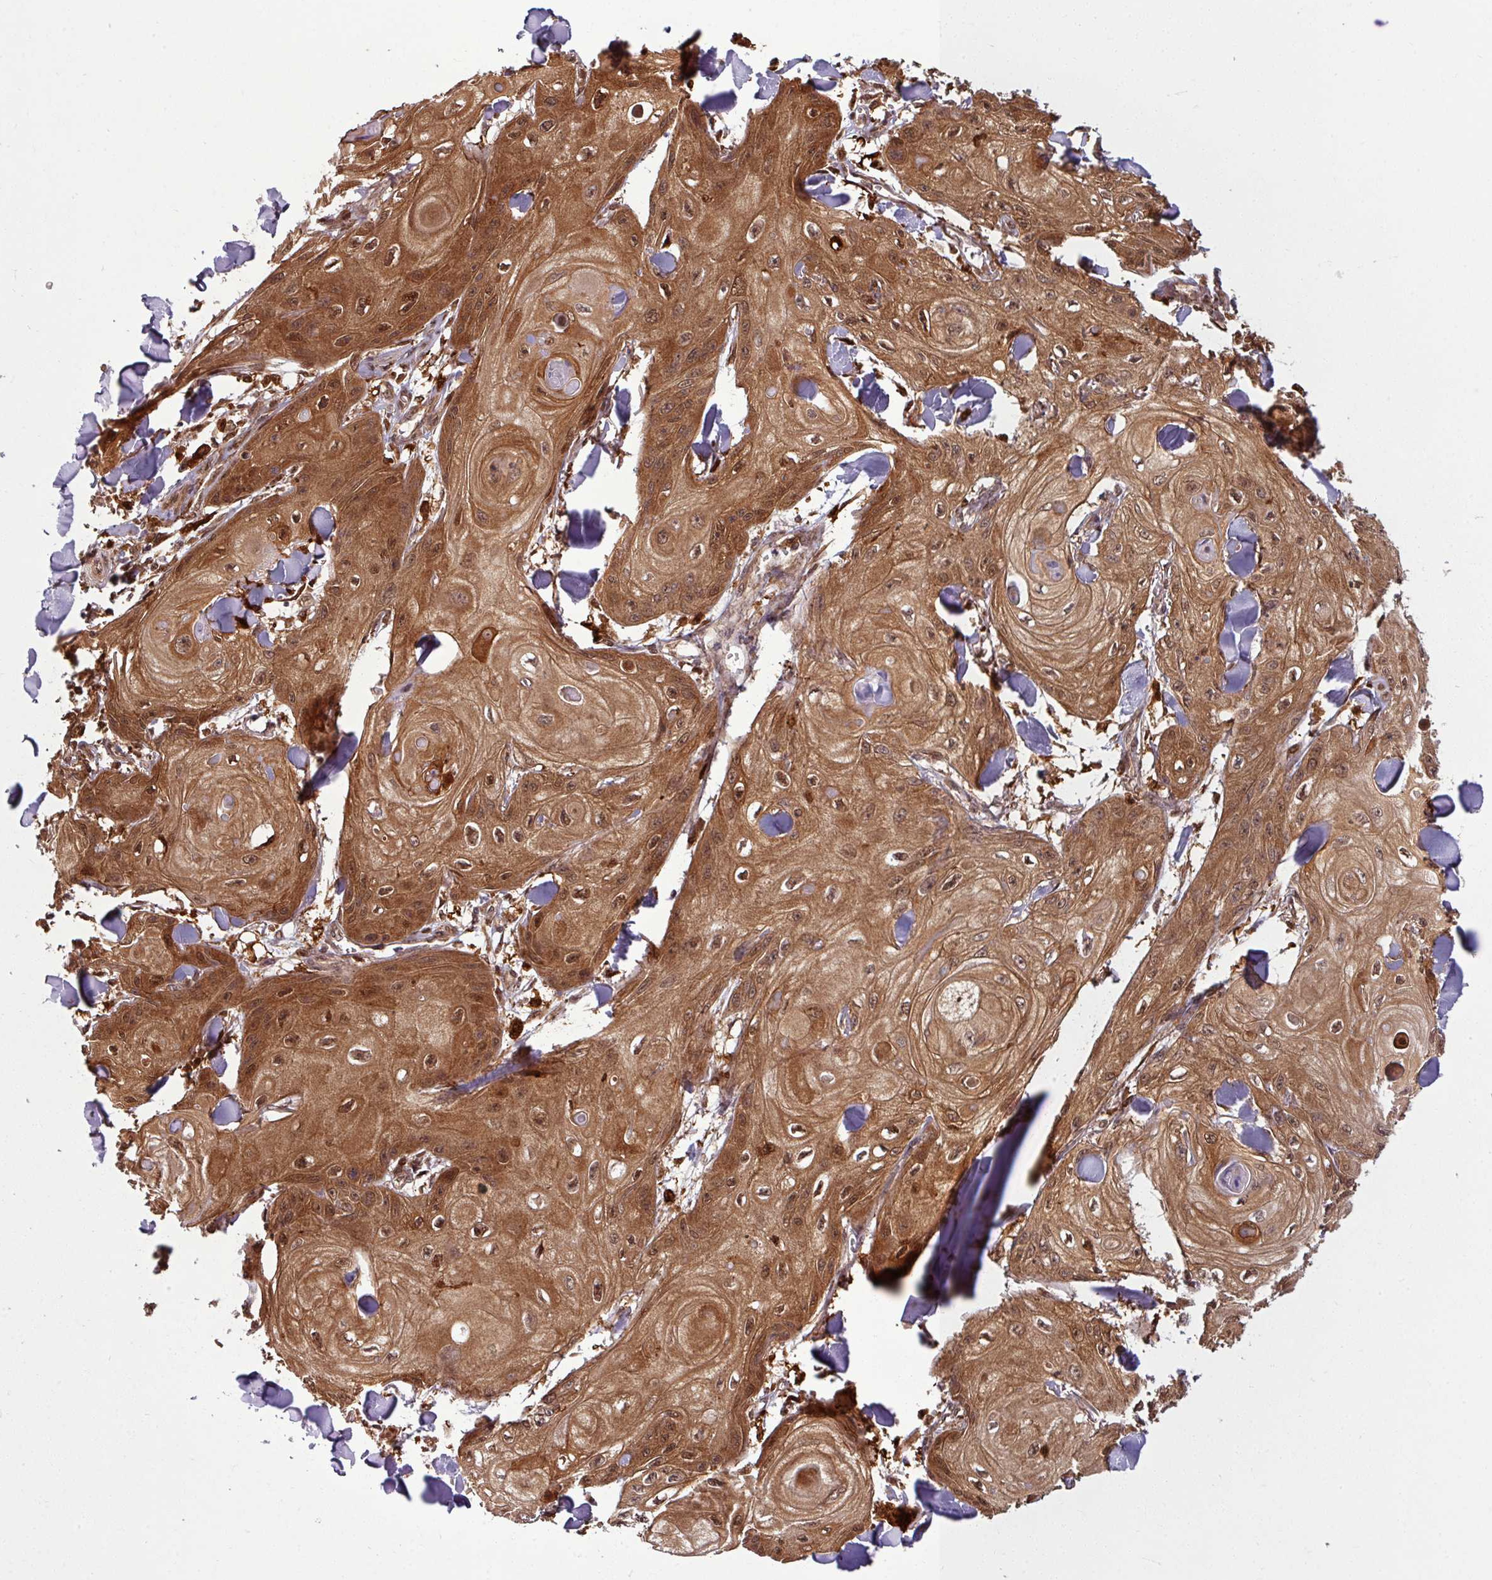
{"staining": {"intensity": "moderate", "quantity": ">75%", "location": "cytoplasmic/membranous,nuclear"}, "tissue": "skin cancer", "cell_type": "Tumor cells", "image_type": "cancer", "snomed": [{"axis": "morphology", "description": "Squamous cell carcinoma, NOS"}, {"axis": "topography", "description": "Skin"}], "caption": "Protein staining of squamous cell carcinoma (skin) tissue reveals moderate cytoplasmic/membranous and nuclear expression in approximately >75% of tumor cells.", "gene": "KCTD11", "patient": {"sex": "male", "age": 74}}